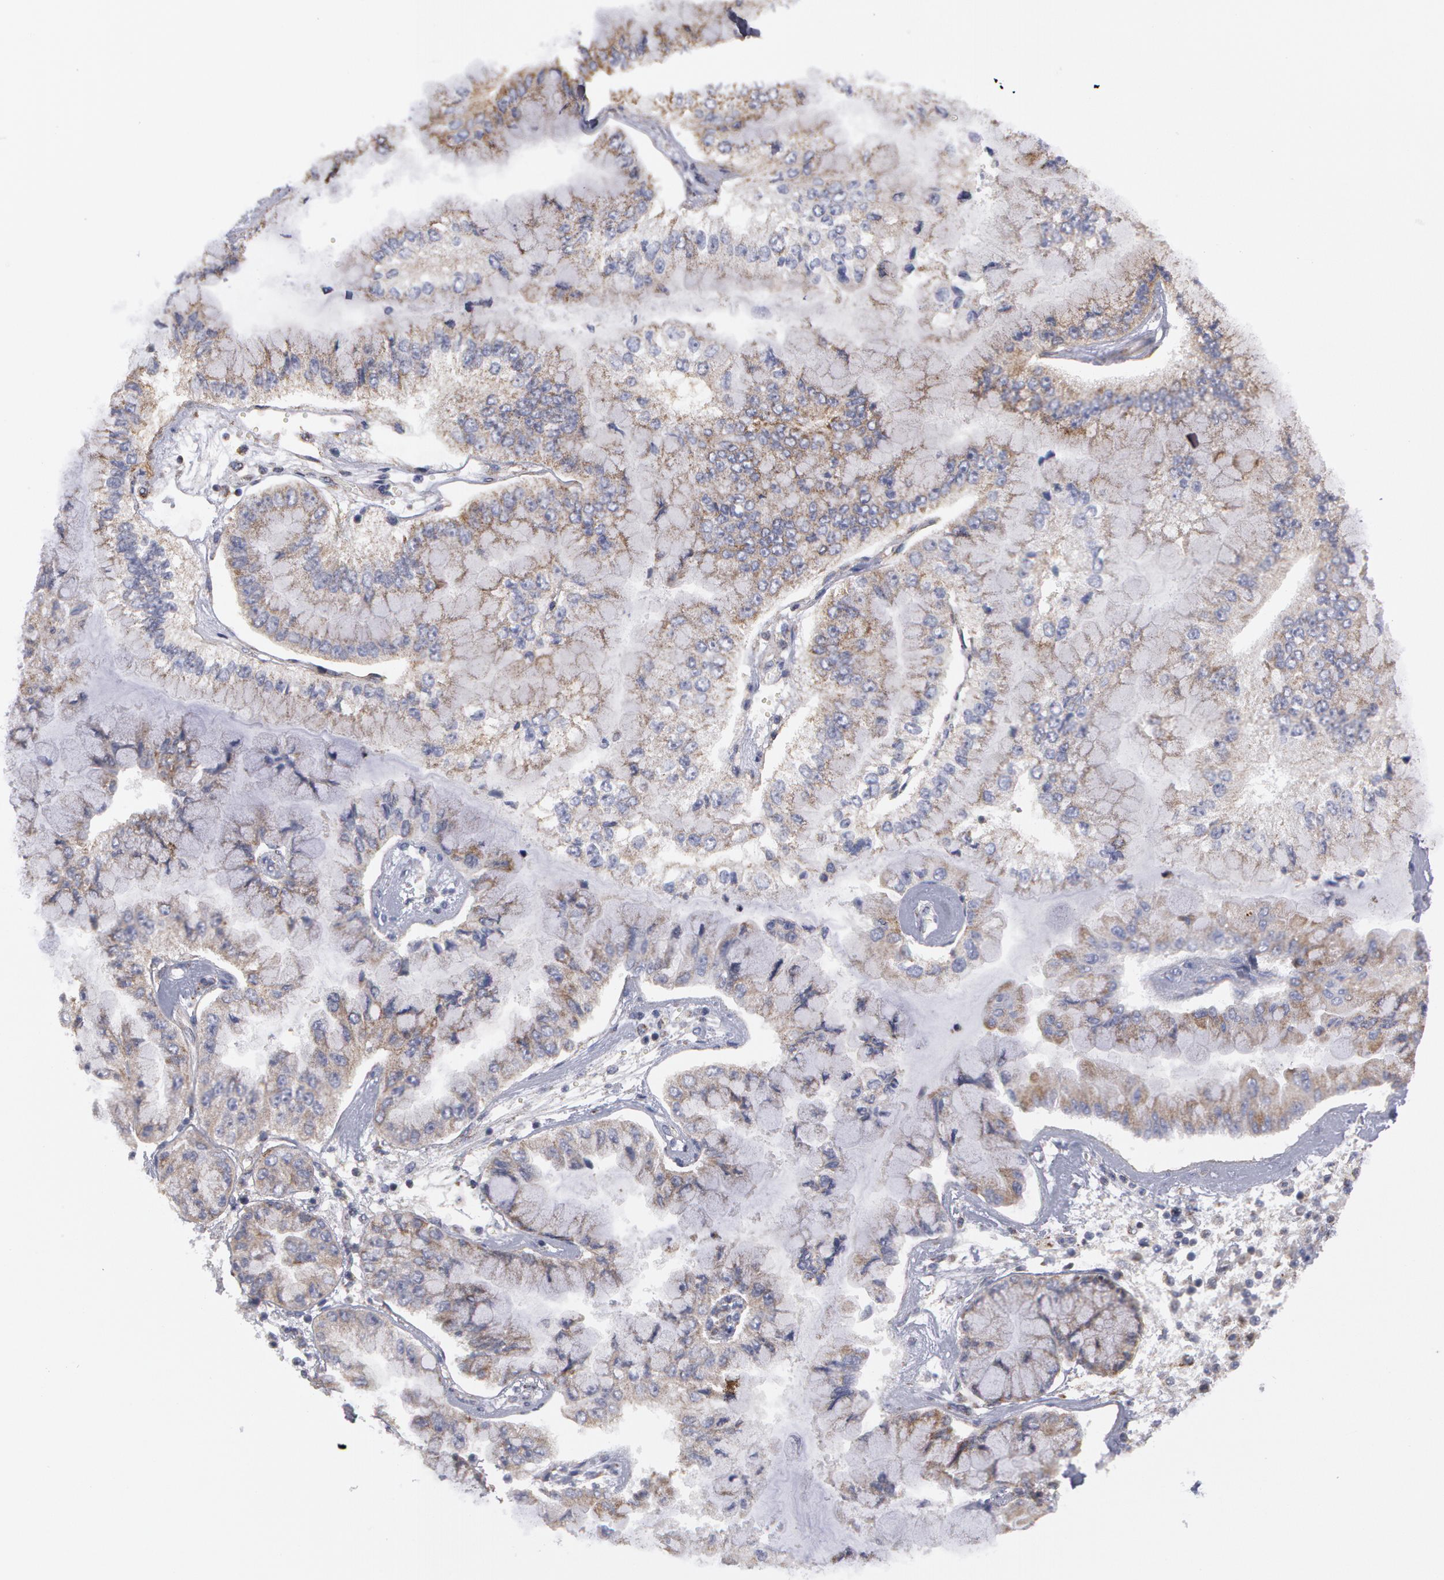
{"staining": {"intensity": "weak", "quantity": "<25%", "location": "cytoplasmic/membranous"}, "tissue": "liver cancer", "cell_type": "Tumor cells", "image_type": "cancer", "snomed": [{"axis": "morphology", "description": "Cholangiocarcinoma"}, {"axis": "topography", "description": "Liver"}], "caption": "An immunohistochemistry histopathology image of cholangiocarcinoma (liver) is shown. There is no staining in tumor cells of cholangiocarcinoma (liver).", "gene": "ERBB2", "patient": {"sex": "female", "age": 79}}